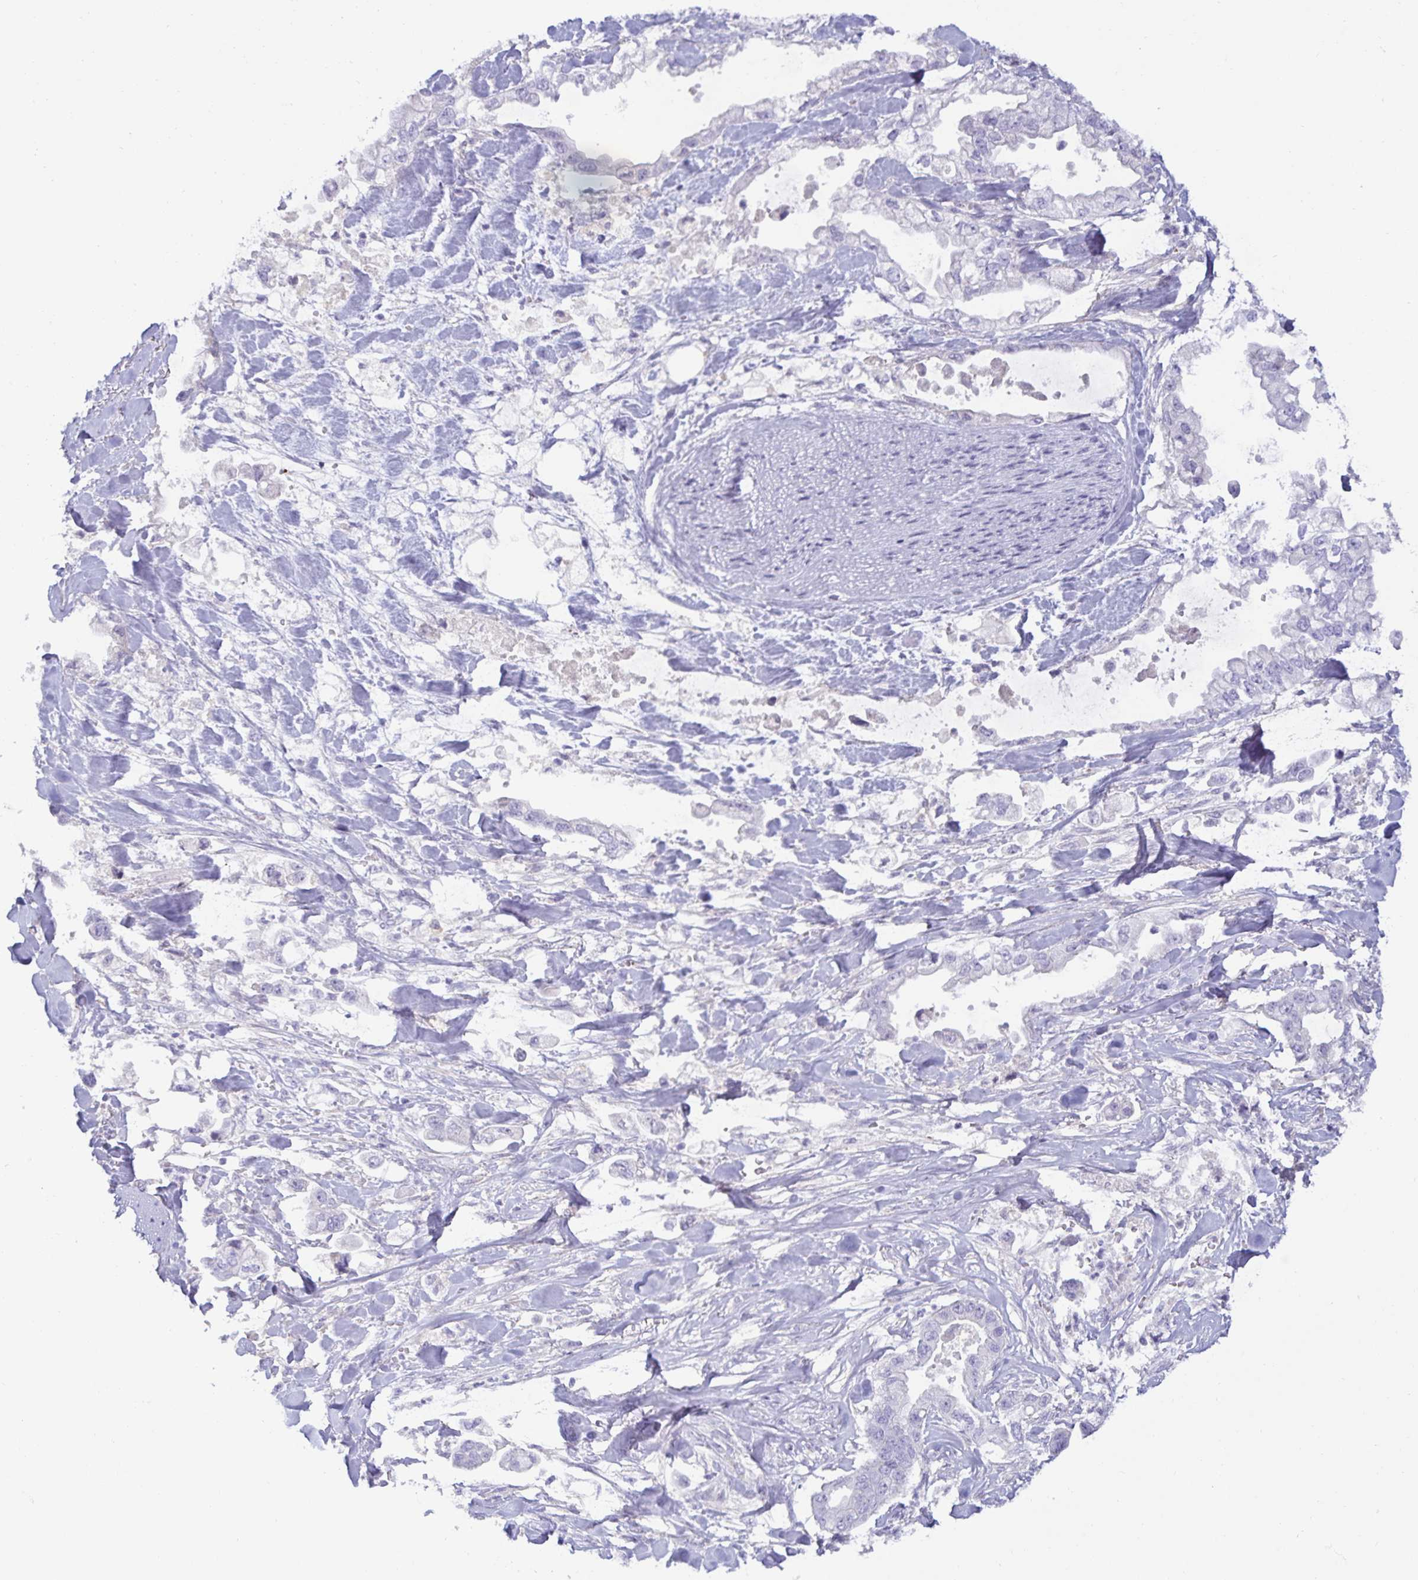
{"staining": {"intensity": "negative", "quantity": "none", "location": "none"}, "tissue": "stomach cancer", "cell_type": "Tumor cells", "image_type": "cancer", "snomed": [{"axis": "morphology", "description": "Adenocarcinoma, NOS"}, {"axis": "topography", "description": "Stomach"}], "caption": "Tumor cells show no significant staining in stomach adenocarcinoma.", "gene": "SPAG4", "patient": {"sex": "male", "age": 62}}